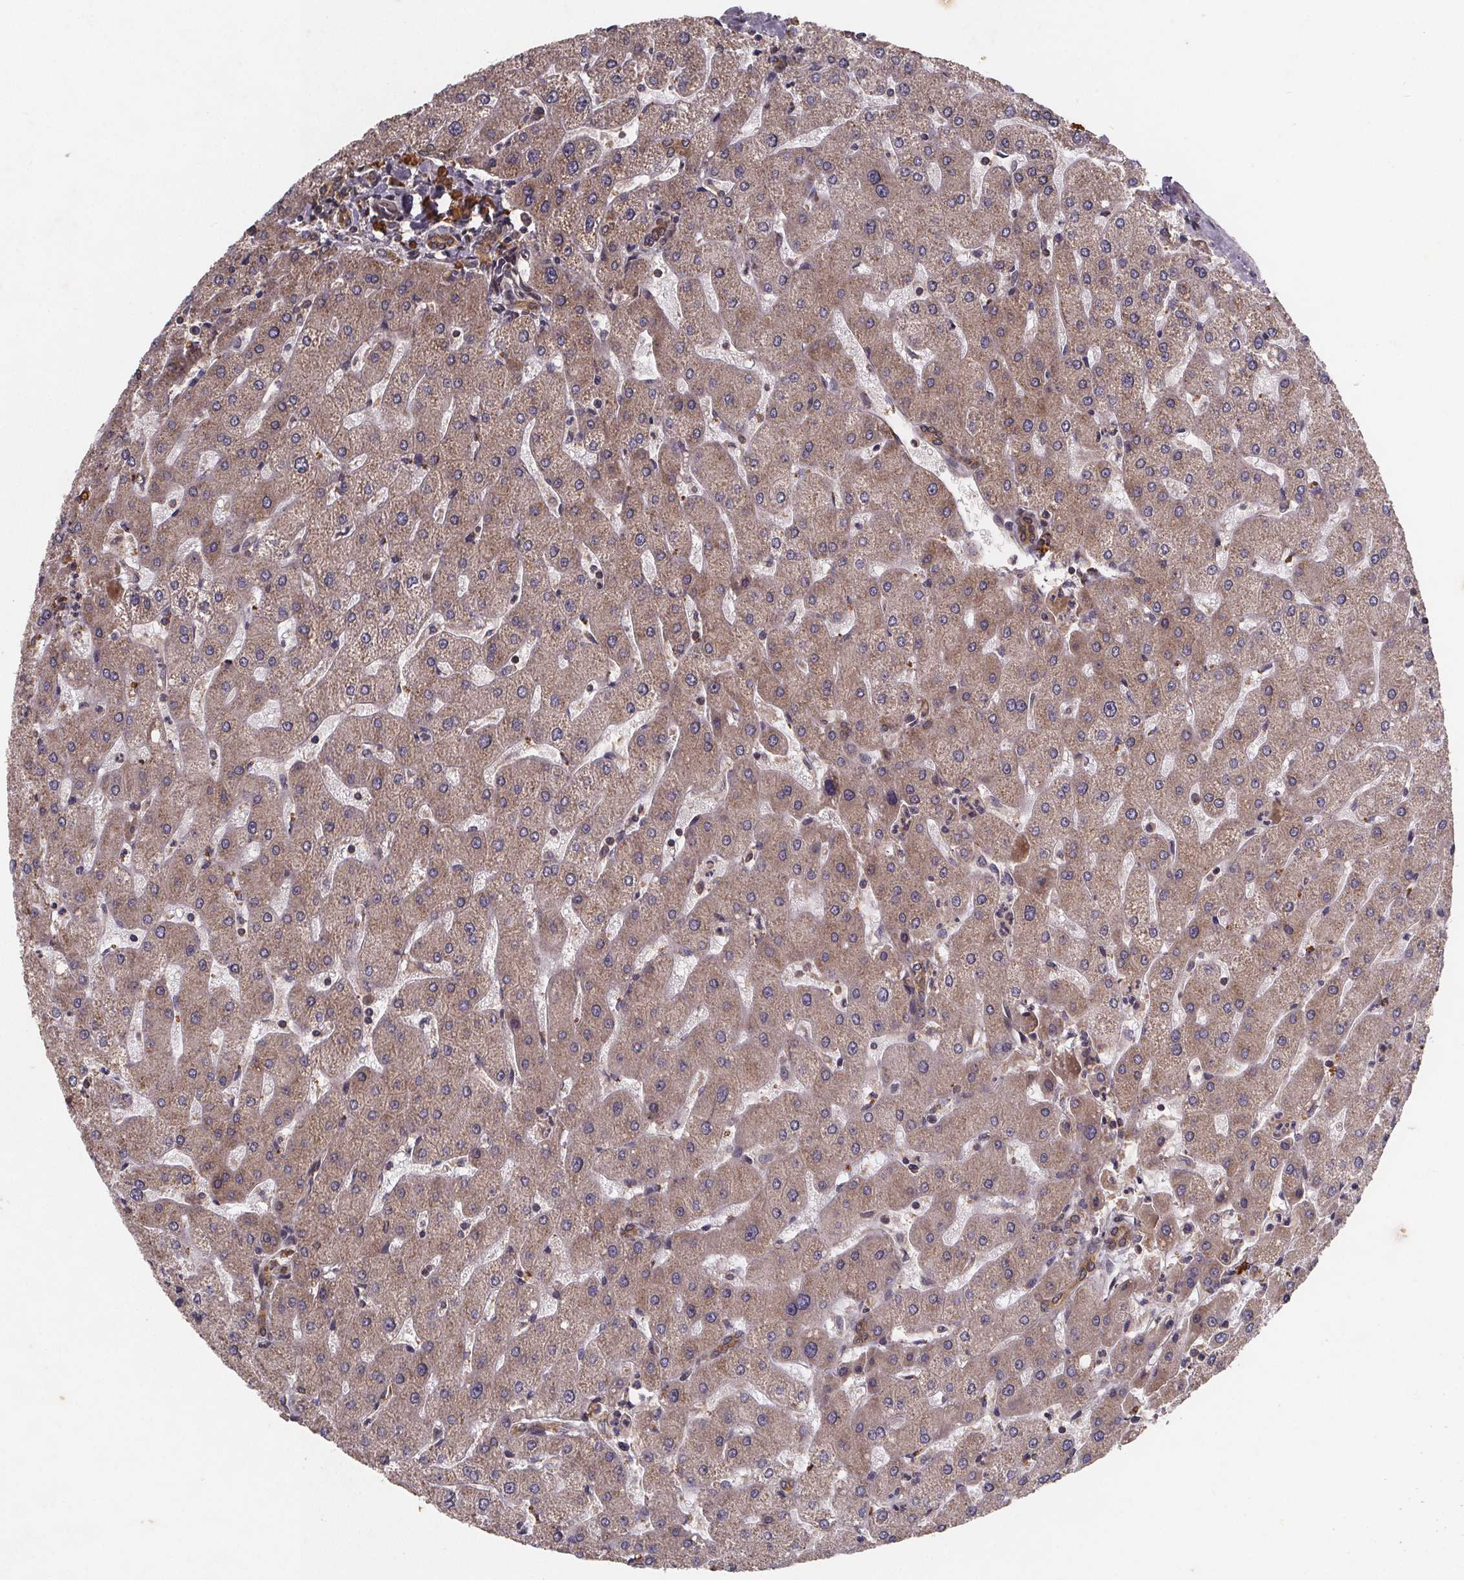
{"staining": {"intensity": "moderate", "quantity": ">75%", "location": "cytoplasmic/membranous"}, "tissue": "liver", "cell_type": "Cholangiocytes", "image_type": "normal", "snomed": [{"axis": "morphology", "description": "Normal tissue, NOS"}, {"axis": "topography", "description": "Liver"}], "caption": "Immunohistochemical staining of benign liver shows medium levels of moderate cytoplasmic/membranous expression in about >75% of cholangiocytes. The staining was performed using DAB (3,3'-diaminobenzidine) to visualize the protein expression in brown, while the nuclei were stained in blue with hematoxylin (Magnification: 20x).", "gene": "PIERCE2", "patient": {"sex": "male", "age": 67}}